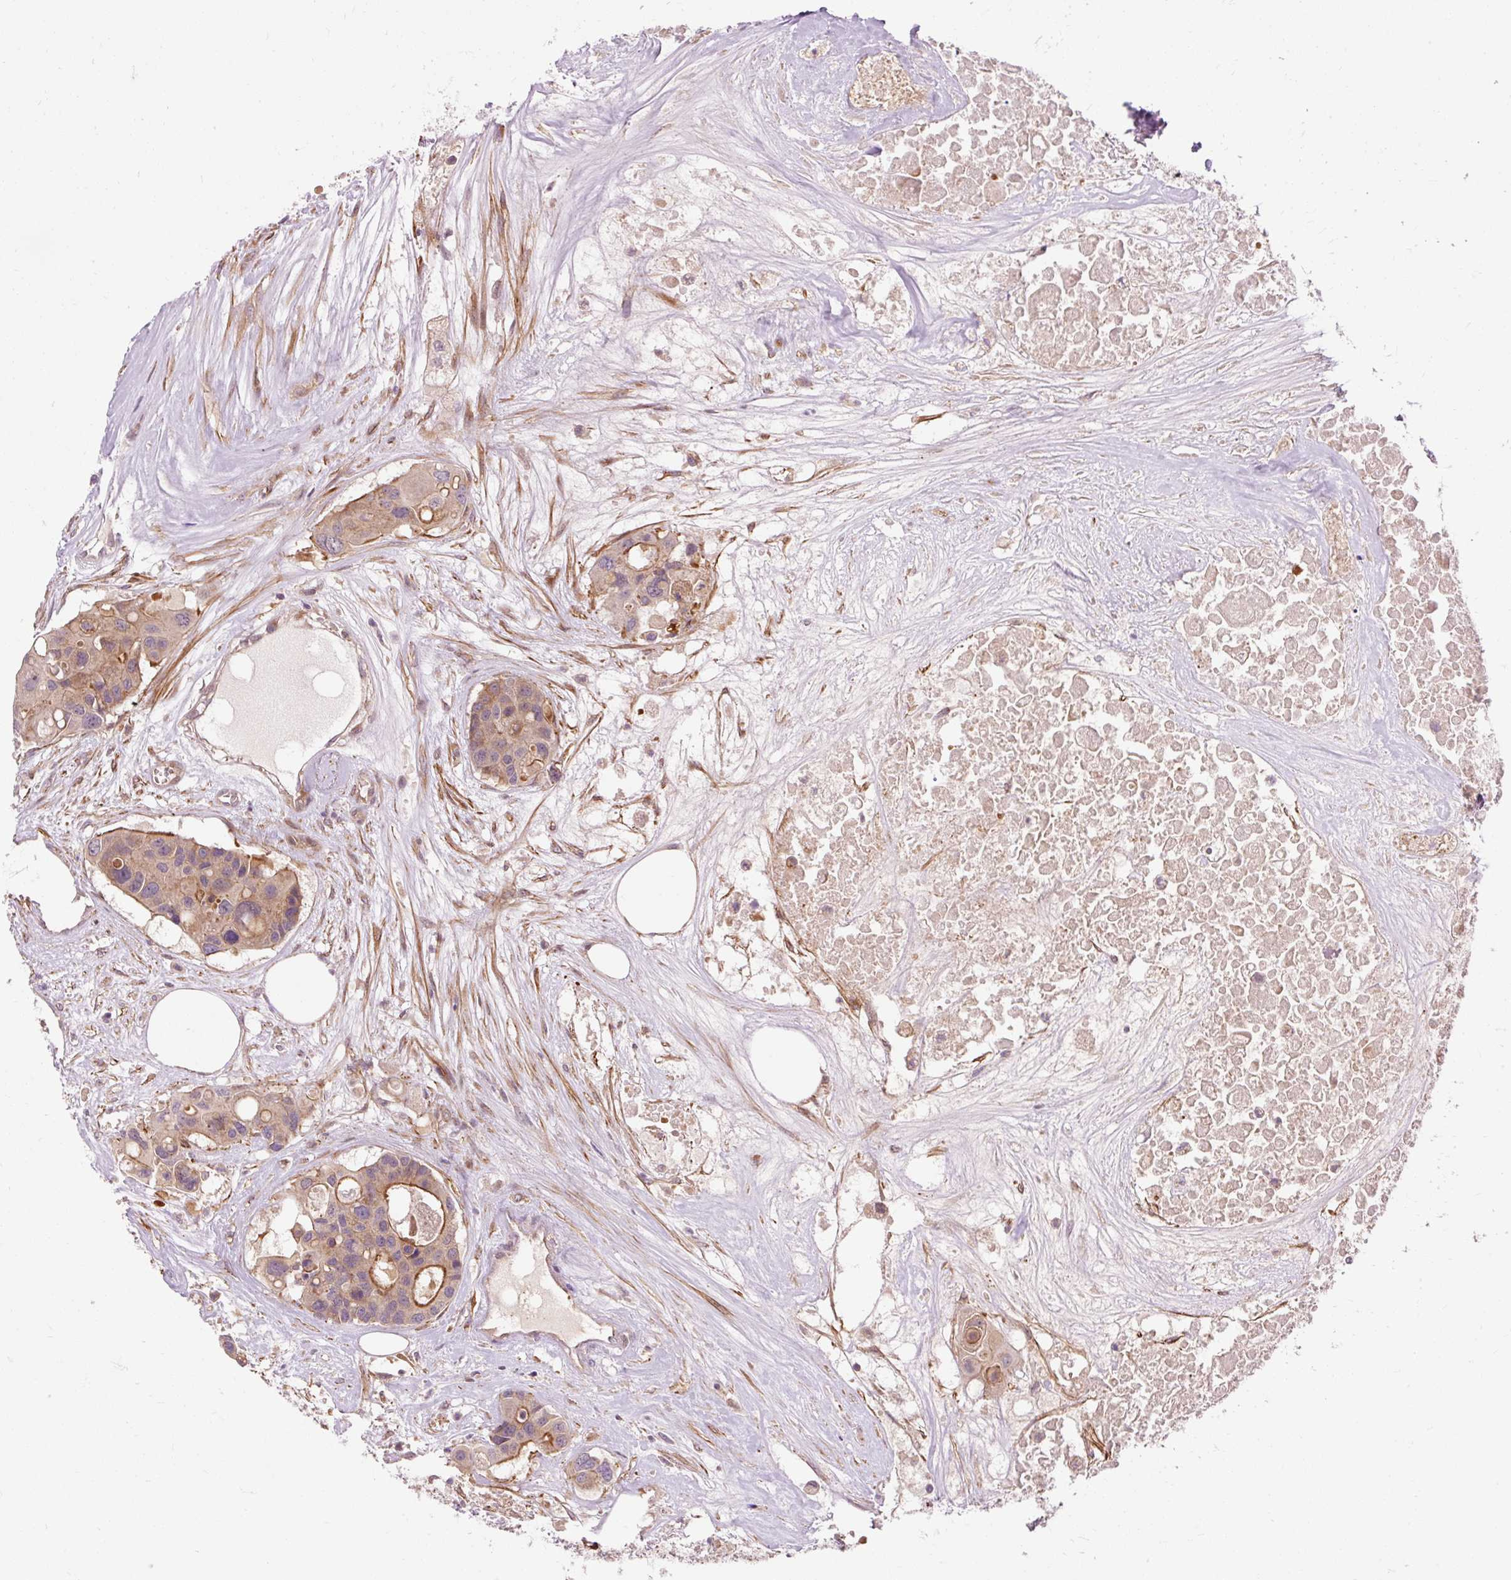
{"staining": {"intensity": "strong", "quantity": "<25%", "location": "cytoplasmic/membranous"}, "tissue": "colorectal cancer", "cell_type": "Tumor cells", "image_type": "cancer", "snomed": [{"axis": "morphology", "description": "Adenocarcinoma, NOS"}, {"axis": "topography", "description": "Colon"}], "caption": "Immunohistochemistry (IHC) (DAB (3,3'-diaminobenzidine)) staining of human colorectal cancer demonstrates strong cytoplasmic/membranous protein expression in about <25% of tumor cells. The protein is shown in brown color, while the nuclei are stained blue.", "gene": "RIPOR3", "patient": {"sex": "male", "age": 77}}